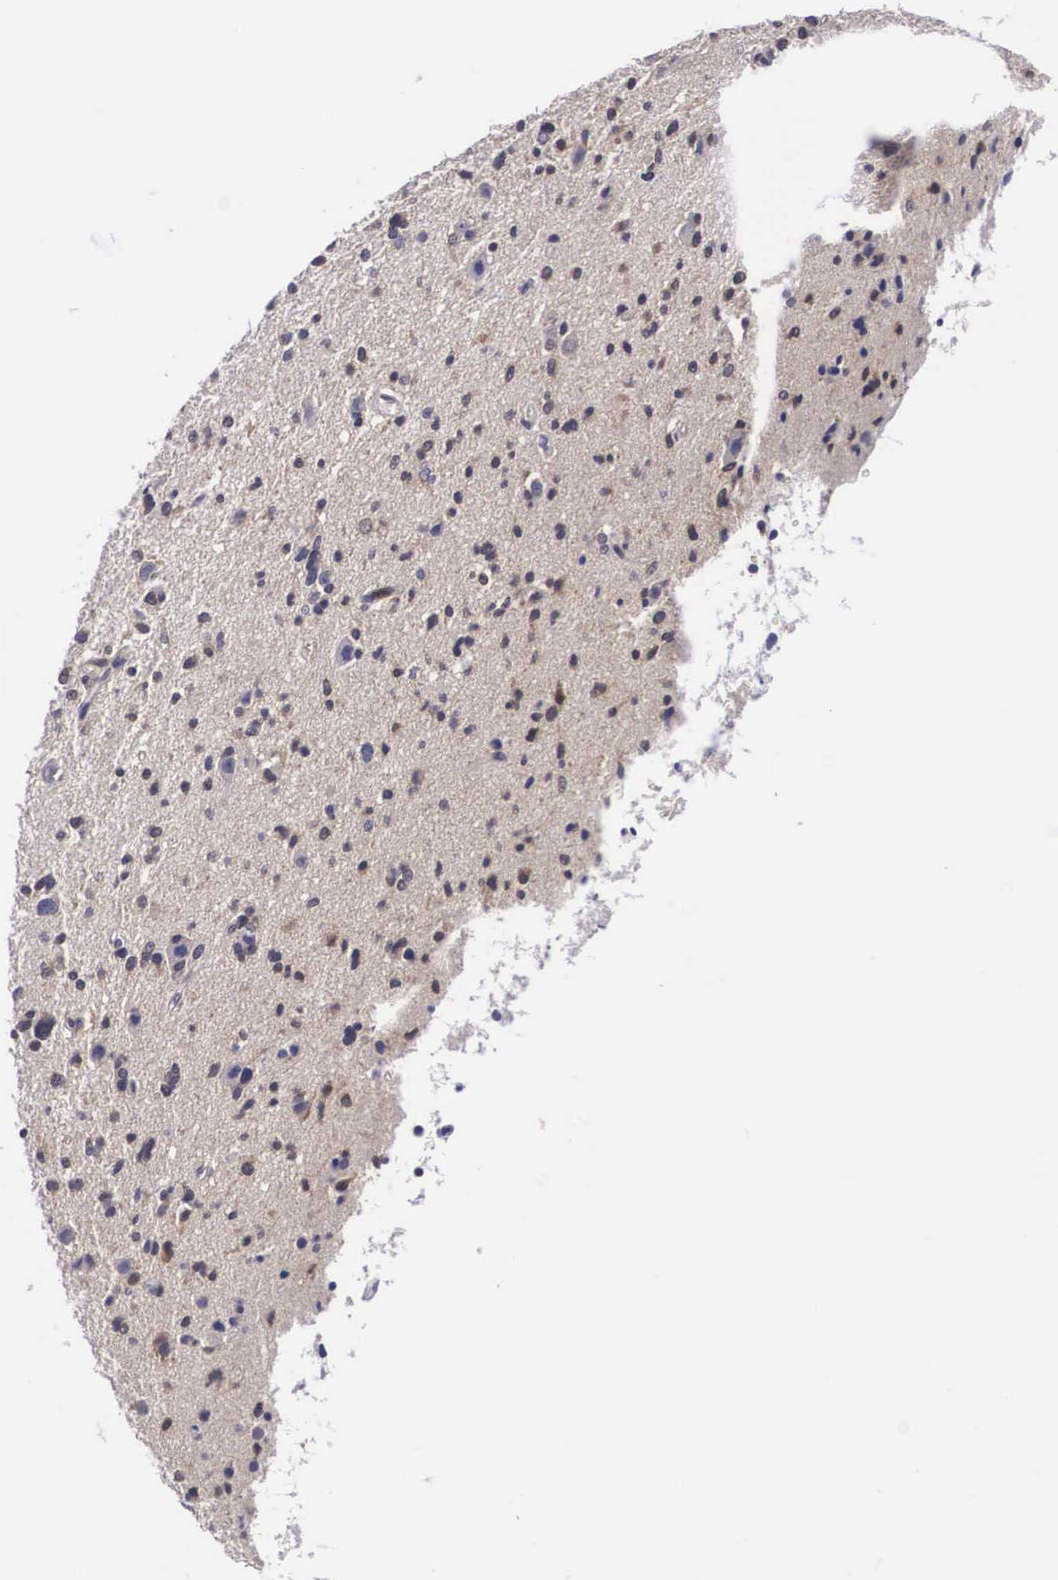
{"staining": {"intensity": "weak", "quantity": "25%-75%", "location": "cytoplasmic/membranous"}, "tissue": "glioma", "cell_type": "Tumor cells", "image_type": "cancer", "snomed": [{"axis": "morphology", "description": "Glioma, malignant, Low grade"}, {"axis": "topography", "description": "Brain"}], "caption": "Immunohistochemical staining of human low-grade glioma (malignant) reveals low levels of weak cytoplasmic/membranous staining in approximately 25%-75% of tumor cells.", "gene": "ADSL", "patient": {"sex": "female", "age": 46}}